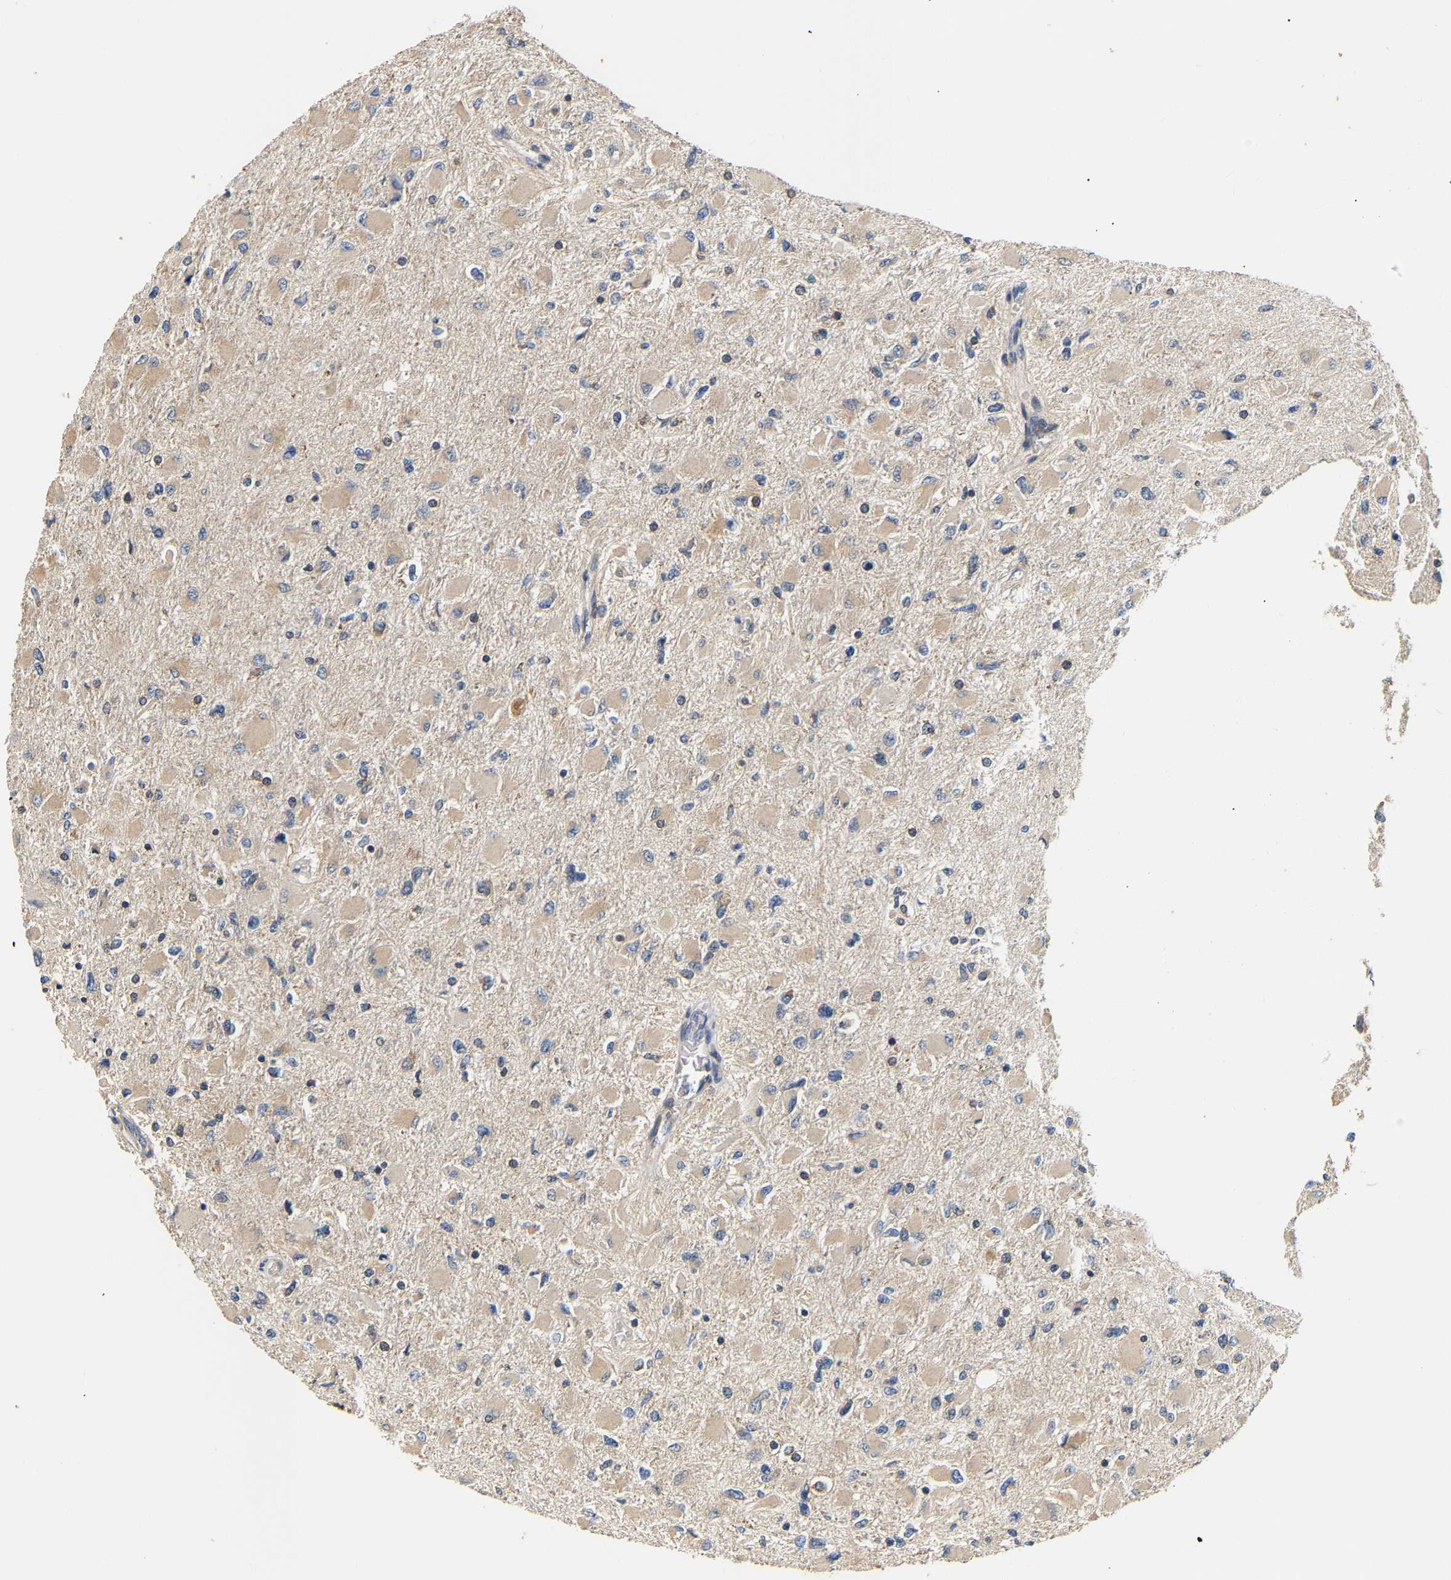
{"staining": {"intensity": "negative", "quantity": "none", "location": "none"}, "tissue": "glioma", "cell_type": "Tumor cells", "image_type": "cancer", "snomed": [{"axis": "morphology", "description": "Glioma, malignant, High grade"}, {"axis": "topography", "description": "Cerebral cortex"}], "caption": "Immunohistochemistry image of glioma stained for a protein (brown), which demonstrates no expression in tumor cells.", "gene": "PPID", "patient": {"sex": "female", "age": 36}}